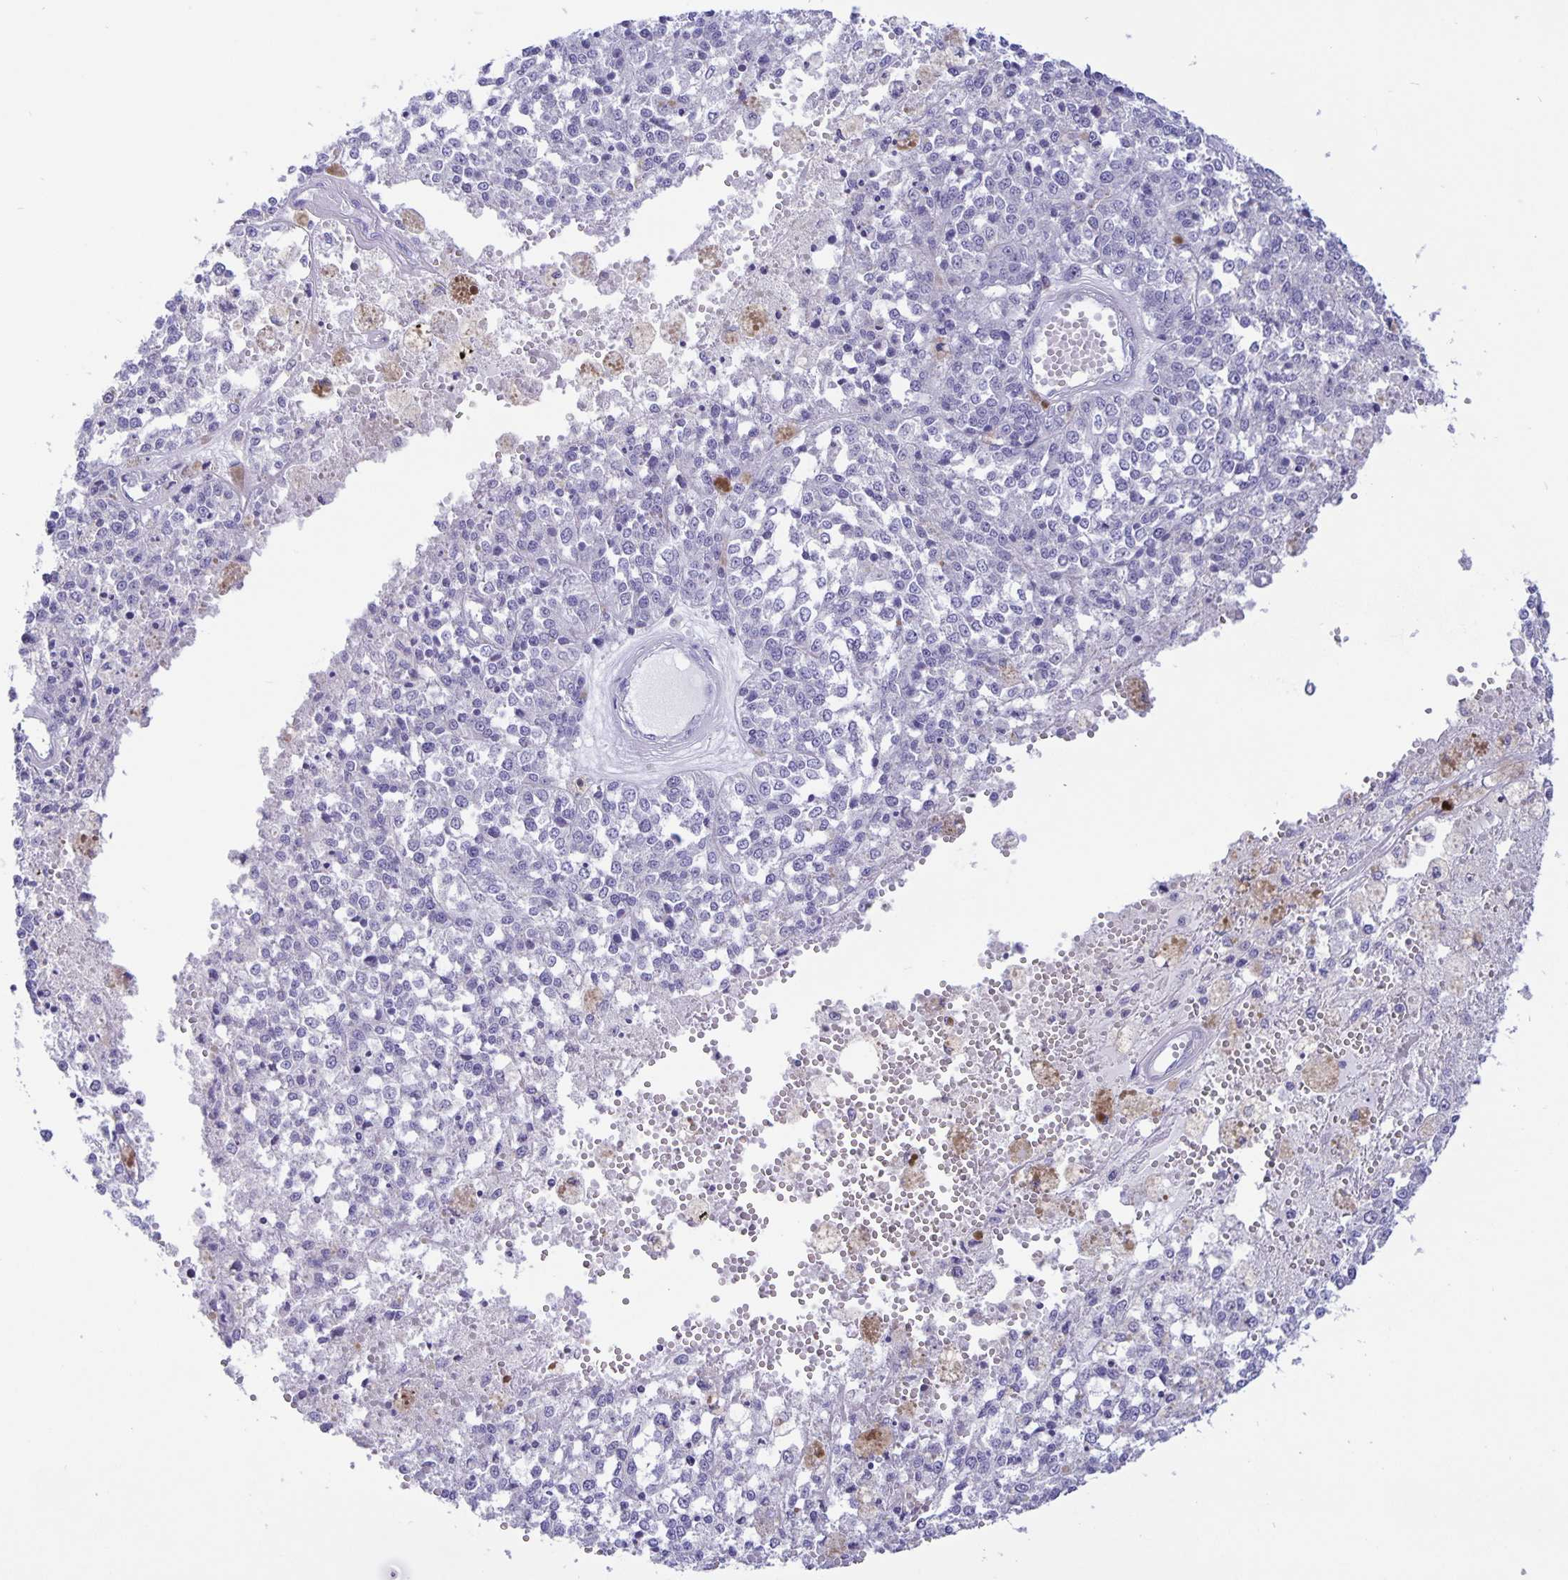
{"staining": {"intensity": "negative", "quantity": "none", "location": "none"}, "tissue": "melanoma", "cell_type": "Tumor cells", "image_type": "cancer", "snomed": [{"axis": "morphology", "description": "Malignant melanoma, Metastatic site"}, {"axis": "topography", "description": "Lymph node"}], "caption": "A micrograph of human melanoma is negative for staining in tumor cells.", "gene": "ERMN", "patient": {"sex": "female", "age": 64}}